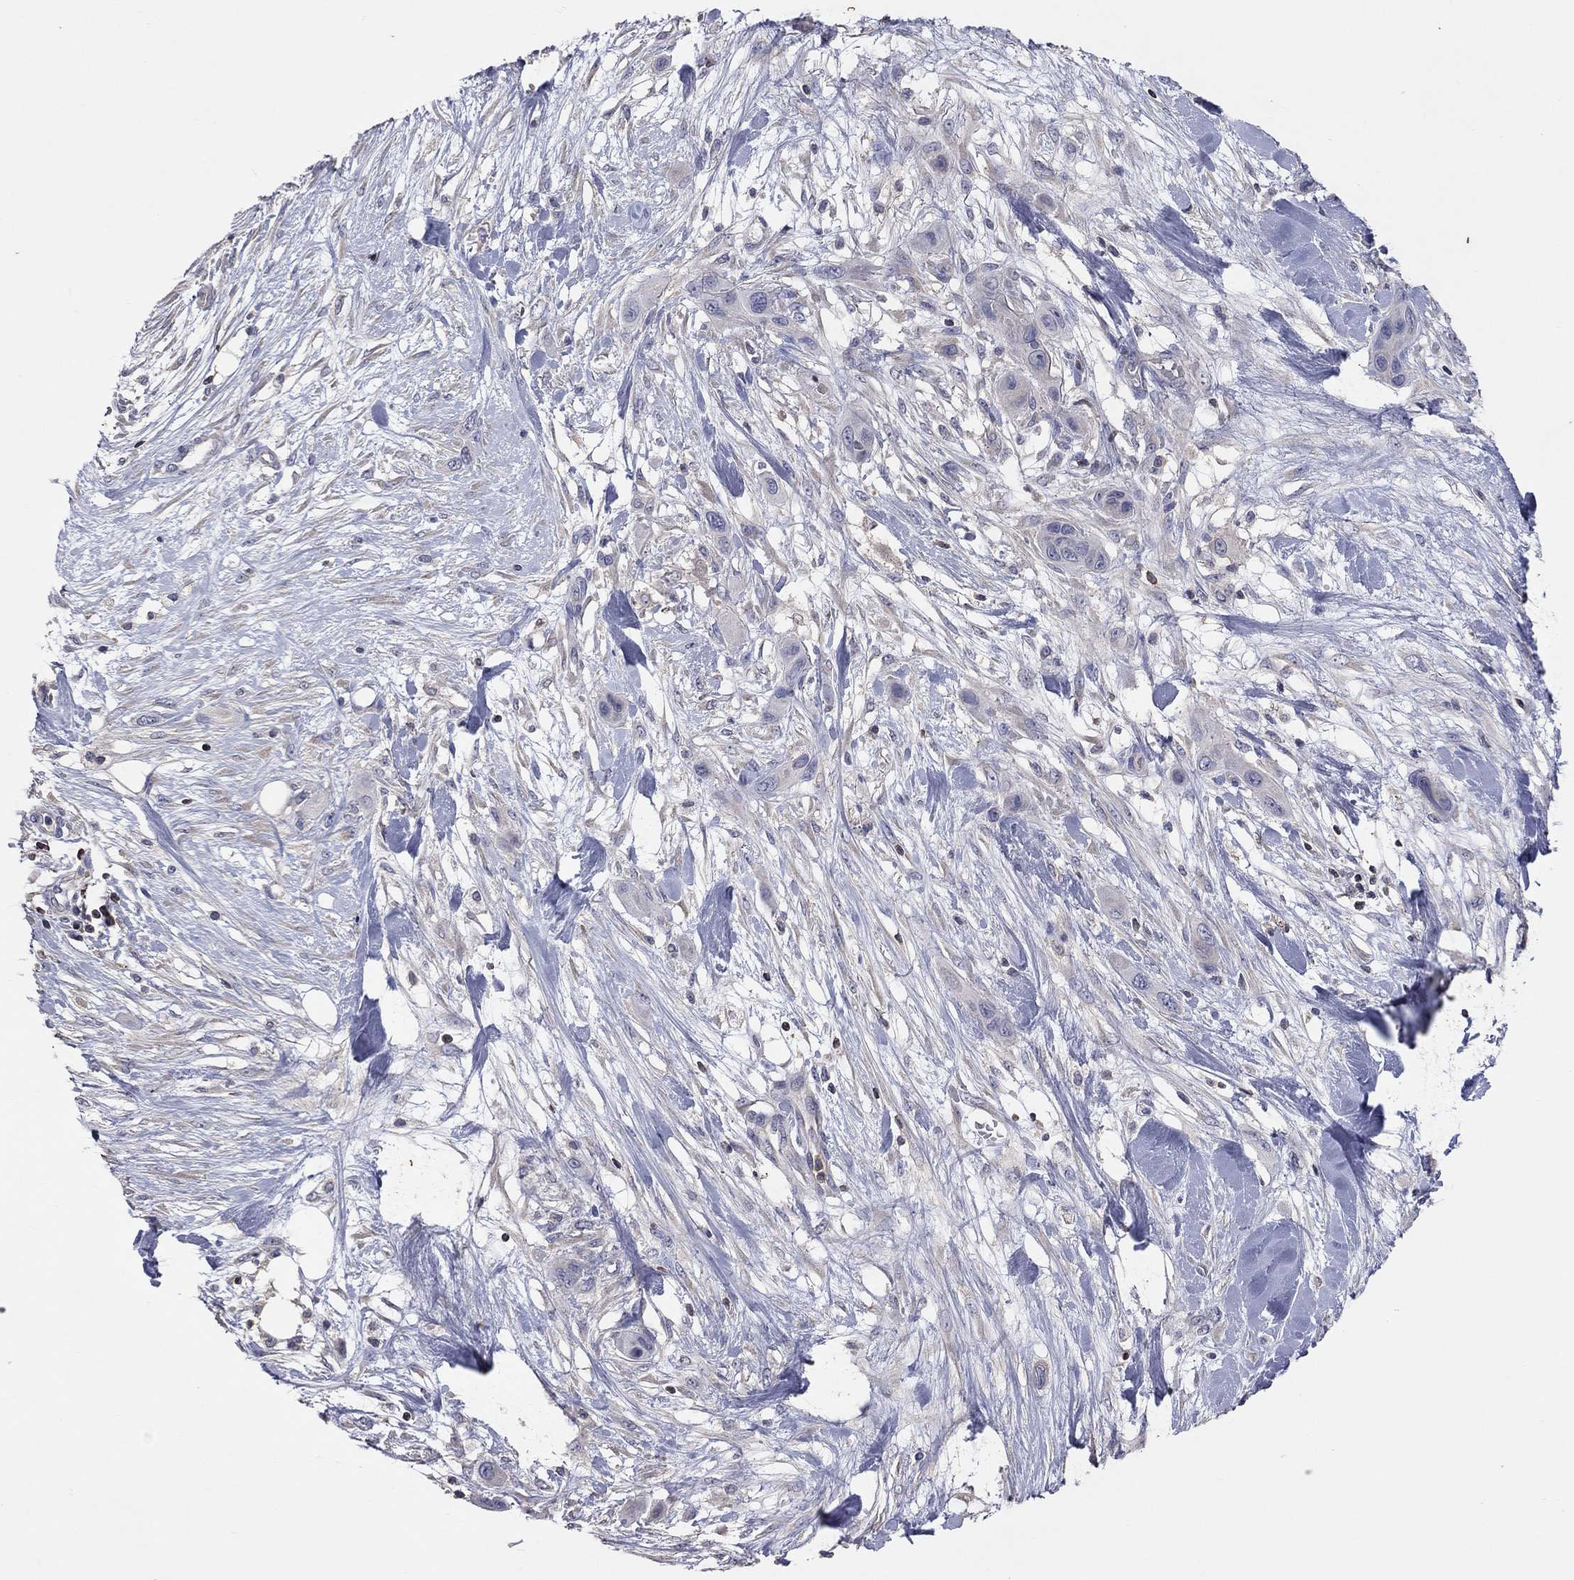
{"staining": {"intensity": "negative", "quantity": "none", "location": "none"}, "tissue": "skin cancer", "cell_type": "Tumor cells", "image_type": "cancer", "snomed": [{"axis": "morphology", "description": "Squamous cell carcinoma, NOS"}, {"axis": "topography", "description": "Skin"}], "caption": "Tumor cells are negative for protein expression in human skin cancer (squamous cell carcinoma).", "gene": "IPCEF1", "patient": {"sex": "male", "age": 79}}